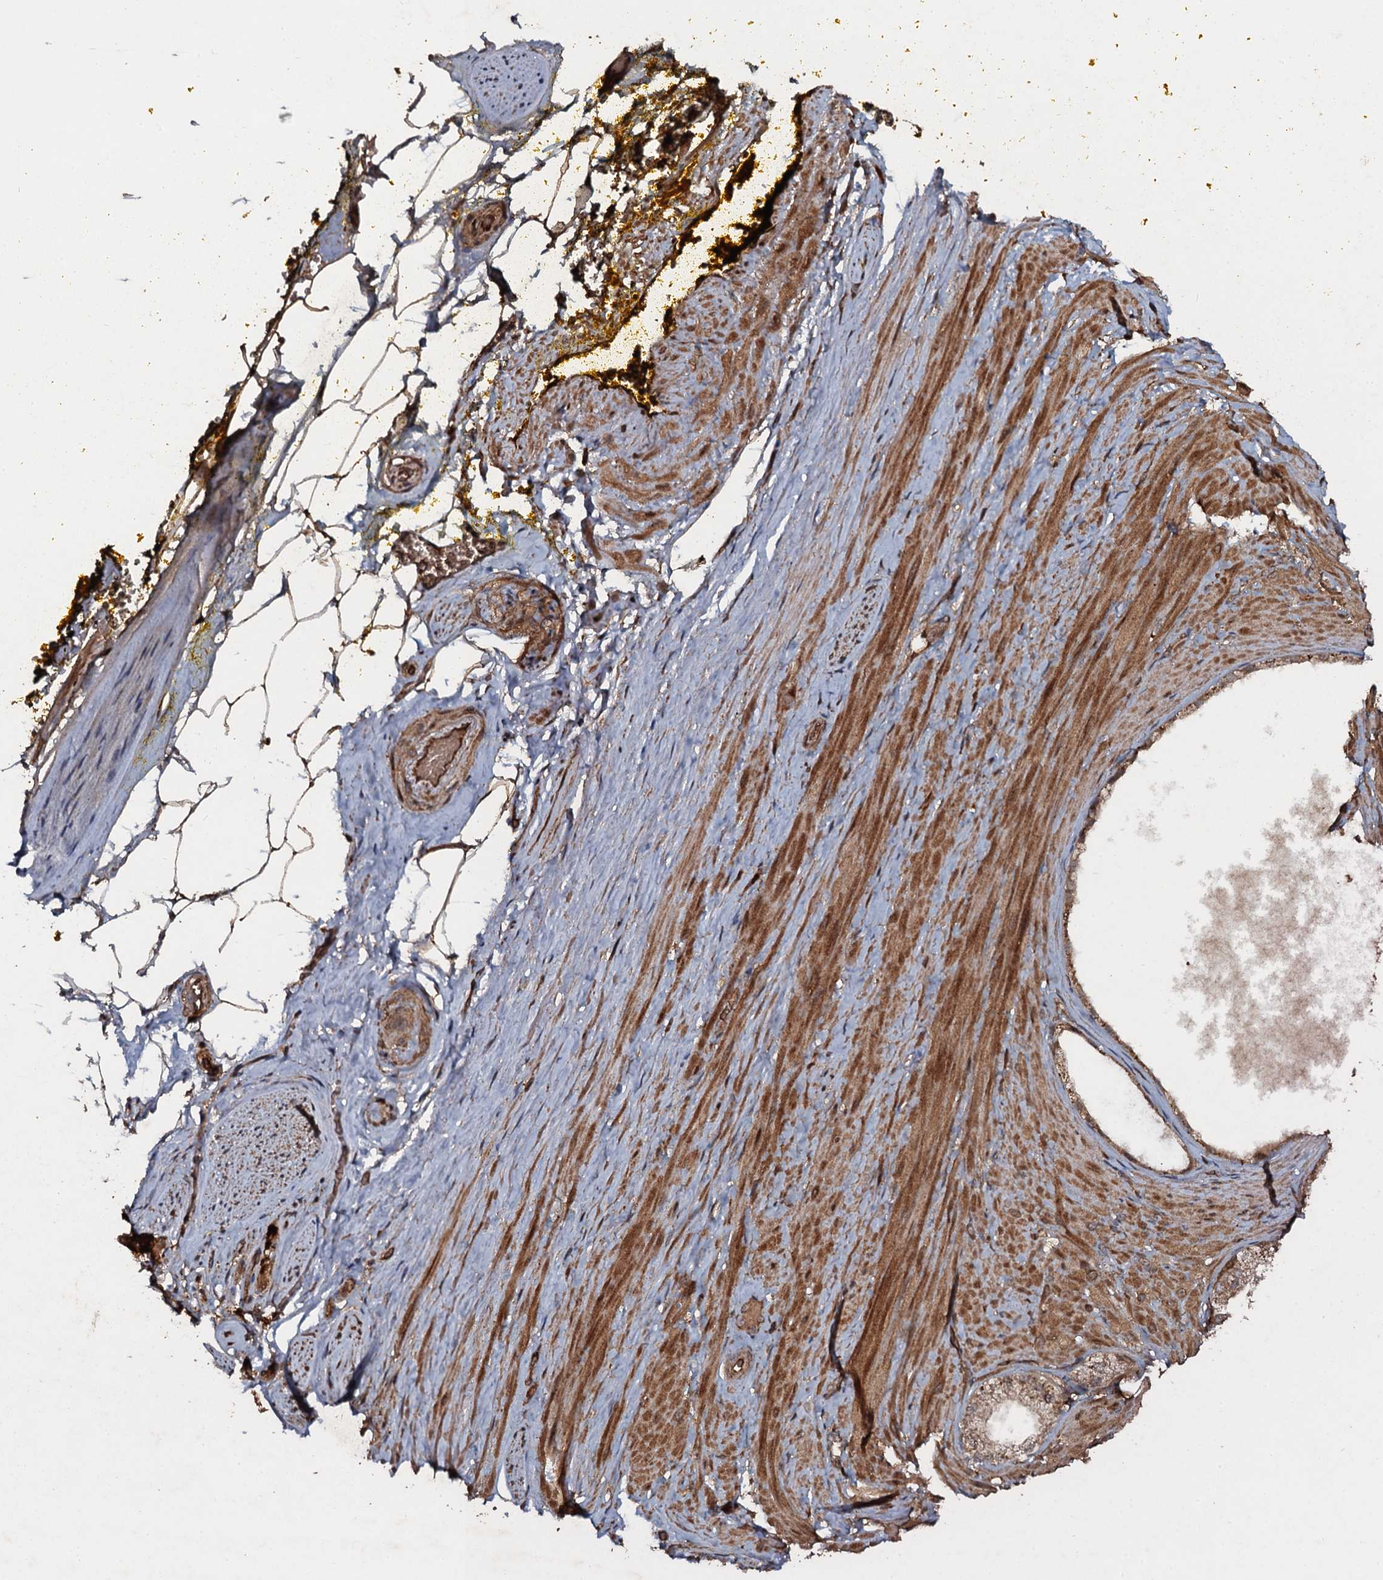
{"staining": {"intensity": "strong", "quantity": "25%-75%", "location": "cytoplasmic/membranous"}, "tissue": "adipose tissue", "cell_type": "Adipocytes", "image_type": "normal", "snomed": [{"axis": "morphology", "description": "Normal tissue, NOS"}, {"axis": "morphology", "description": "Adenocarcinoma, Low grade"}, {"axis": "topography", "description": "Prostate"}, {"axis": "topography", "description": "Peripheral nerve tissue"}], "caption": "Immunohistochemical staining of benign human adipose tissue displays 25%-75% levels of strong cytoplasmic/membranous protein staining in about 25%-75% of adipocytes.", "gene": "ADGRG3", "patient": {"sex": "male", "age": 63}}